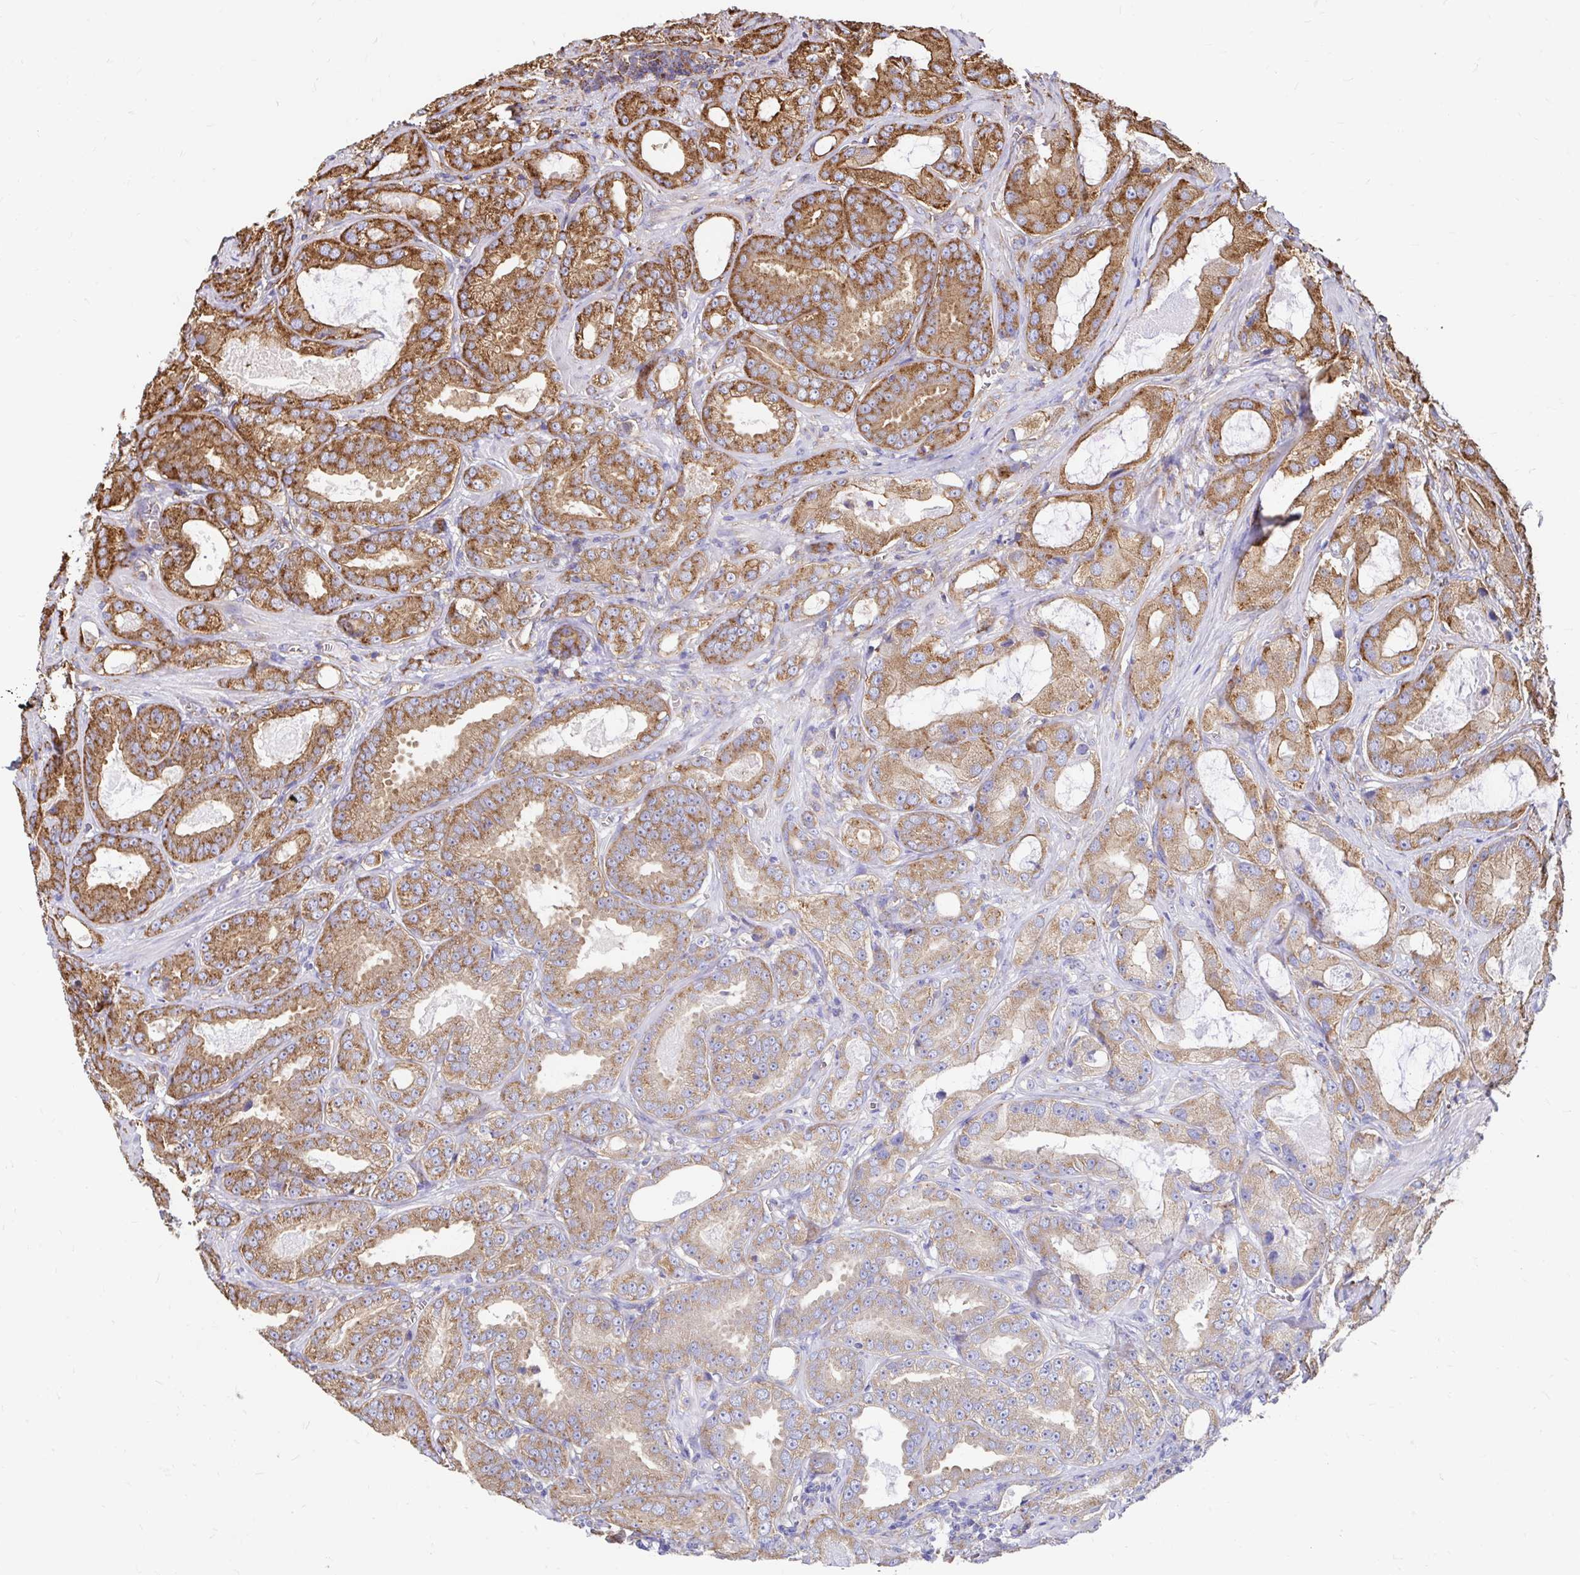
{"staining": {"intensity": "moderate", "quantity": ">75%", "location": "cytoplasmic/membranous"}, "tissue": "prostate cancer", "cell_type": "Tumor cells", "image_type": "cancer", "snomed": [{"axis": "morphology", "description": "Adenocarcinoma, High grade"}, {"axis": "topography", "description": "Prostate"}], "caption": "Moderate cytoplasmic/membranous protein positivity is identified in approximately >75% of tumor cells in high-grade adenocarcinoma (prostate). (DAB IHC, brown staining for protein, blue staining for nuclei).", "gene": "CLTC", "patient": {"sex": "male", "age": 64}}